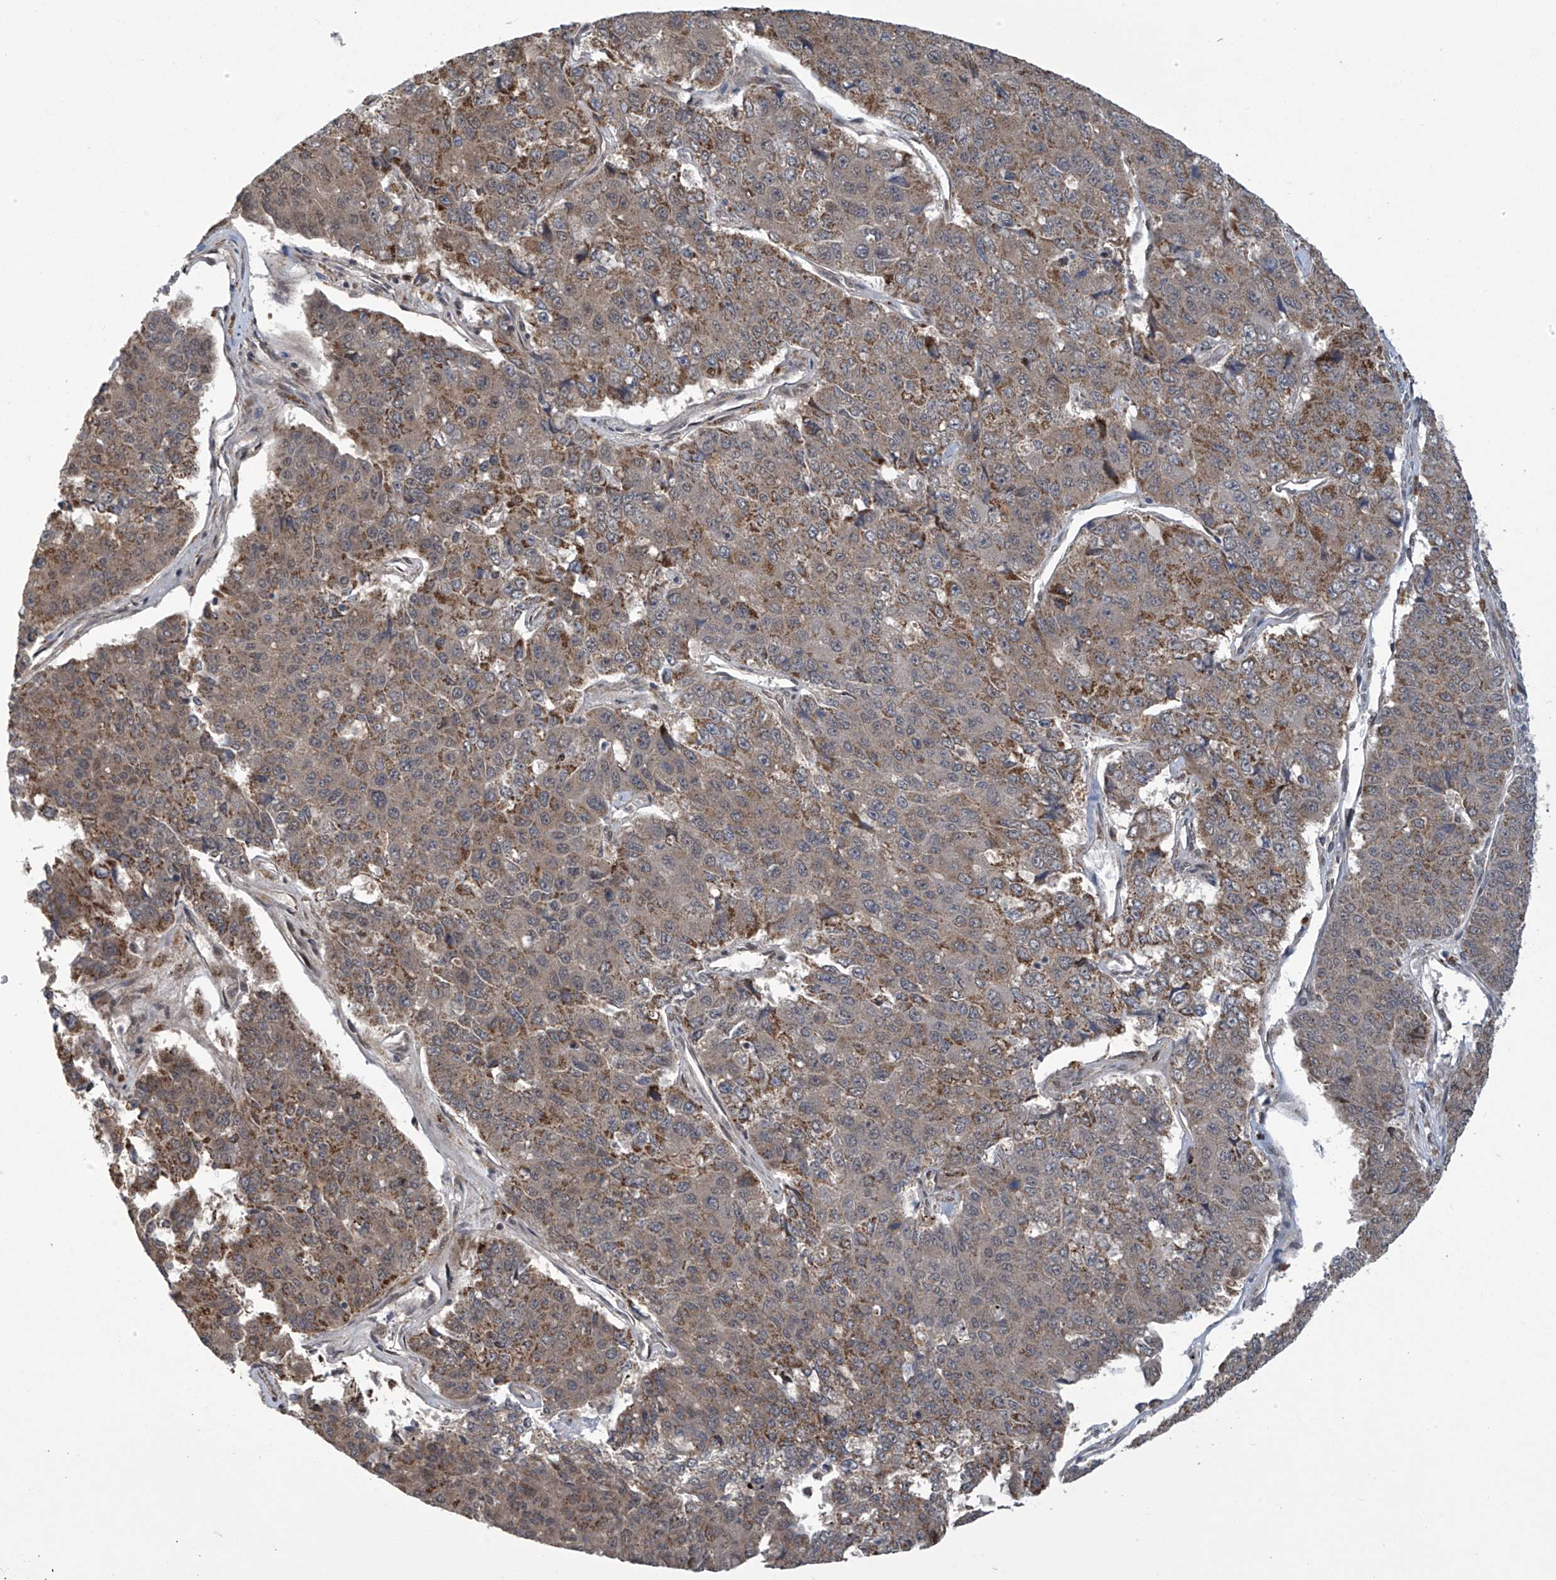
{"staining": {"intensity": "moderate", "quantity": "25%-75%", "location": "cytoplasmic/membranous"}, "tissue": "pancreatic cancer", "cell_type": "Tumor cells", "image_type": "cancer", "snomed": [{"axis": "morphology", "description": "Adenocarcinoma, NOS"}, {"axis": "topography", "description": "Pancreas"}], "caption": "DAB (3,3'-diaminobenzidine) immunohistochemical staining of pancreatic cancer demonstrates moderate cytoplasmic/membranous protein staining in approximately 25%-75% of tumor cells. Using DAB (3,3'-diaminobenzidine) (brown) and hematoxylin (blue) stains, captured at high magnification using brightfield microscopy.", "gene": "ABHD13", "patient": {"sex": "male", "age": 50}}